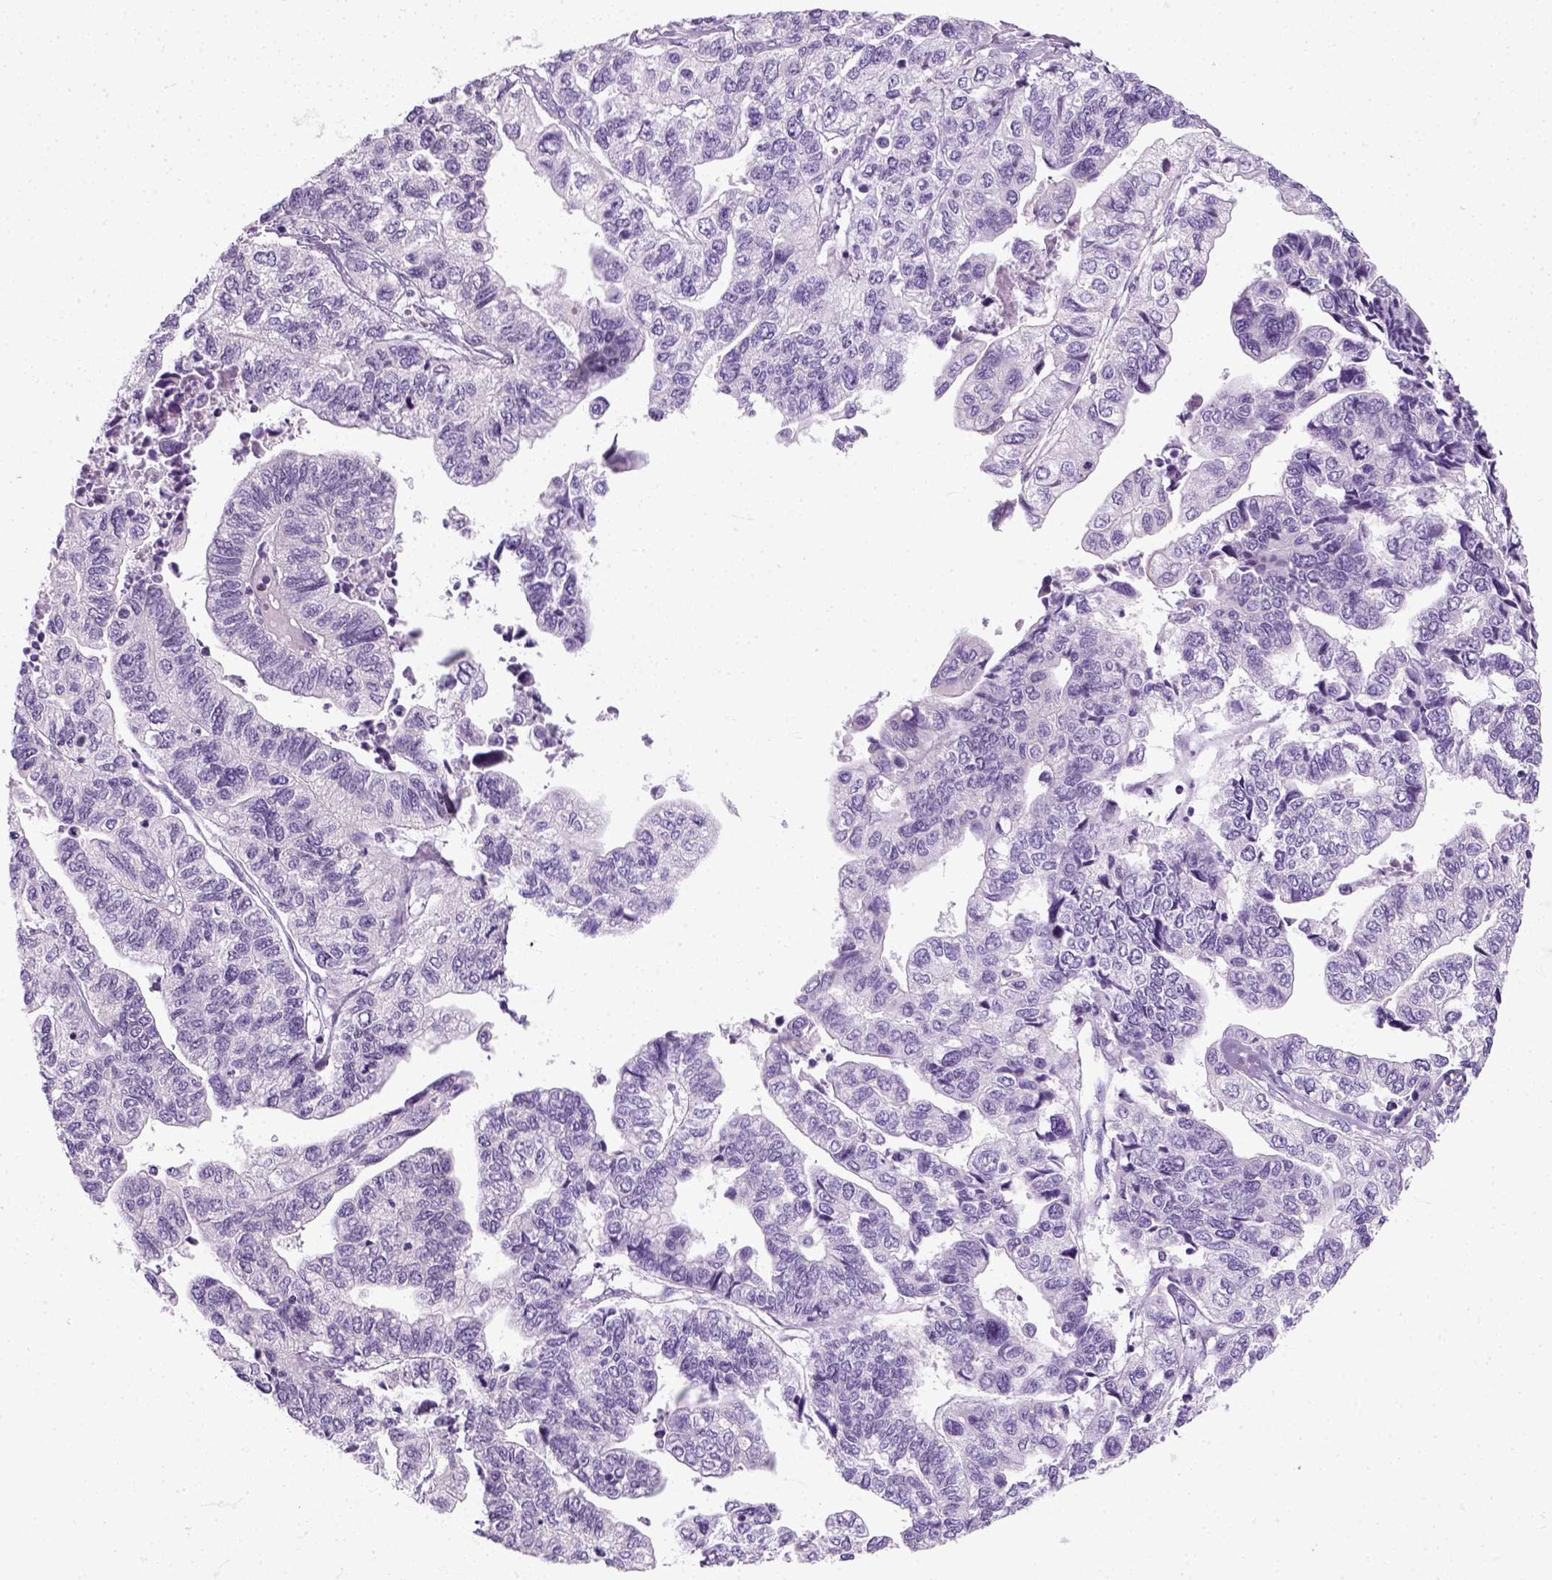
{"staining": {"intensity": "negative", "quantity": "none", "location": "none"}, "tissue": "stomach cancer", "cell_type": "Tumor cells", "image_type": "cancer", "snomed": [{"axis": "morphology", "description": "Adenocarcinoma, NOS"}, {"axis": "topography", "description": "Stomach, upper"}], "caption": "A high-resolution micrograph shows immunohistochemistry staining of adenocarcinoma (stomach), which exhibits no significant expression in tumor cells.", "gene": "SLC12A5", "patient": {"sex": "female", "age": 67}}